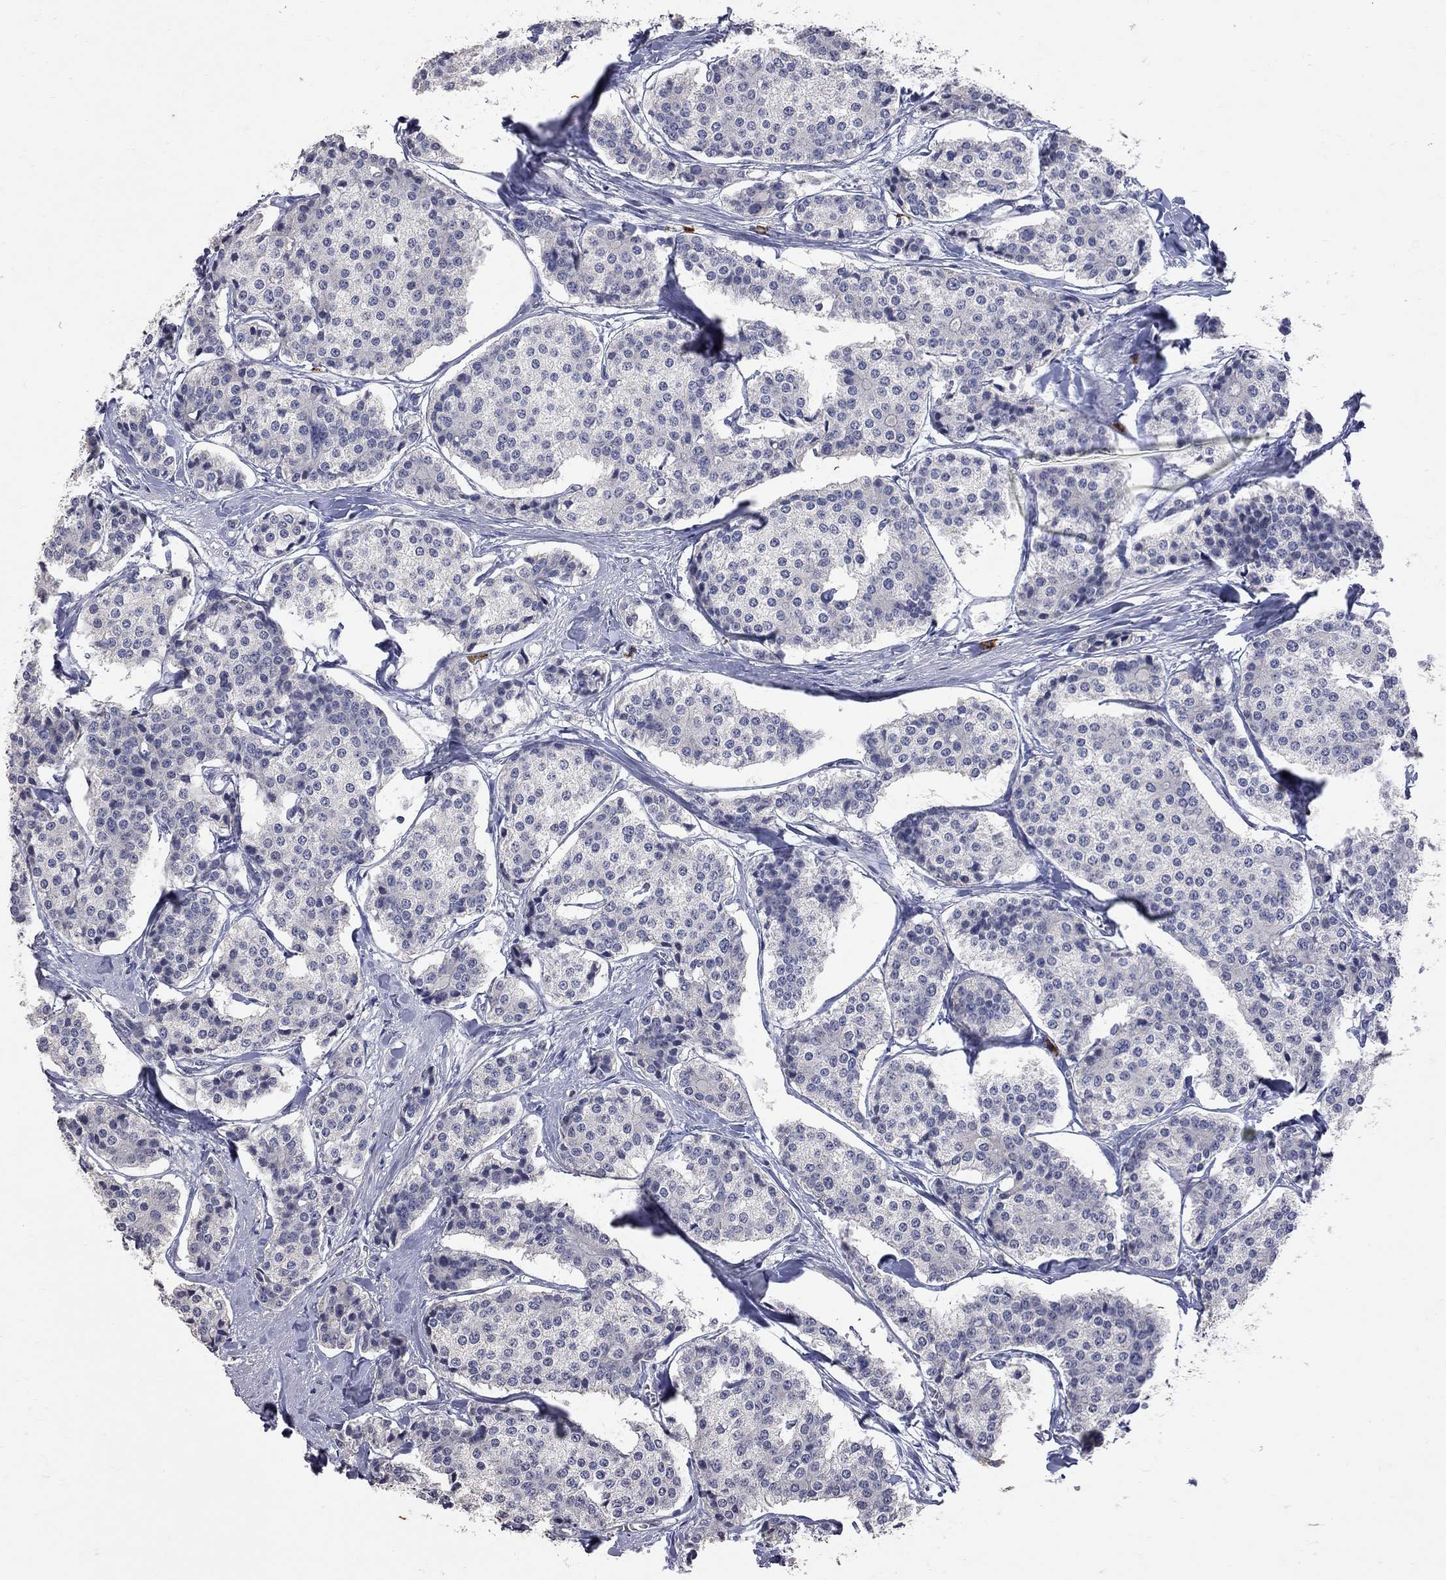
{"staining": {"intensity": "negative", "quantity": "none", "location": "none"}, "tissue": "carcinoid", "cell_type": "Tumor cells", "image_type": "cancer", "snomed": [{"axis": "morphology", "description": "Carcinoid, malignant, NOS"}, {"axis": "topography", "description": "Small intestine"}], "caption": "Immunohistochemistry (IHC) of malignant carcinoid demonstrates no positivity in tumor cells.", "gene": "NOS2", "patient": {"sex": "female", "age": 65}}